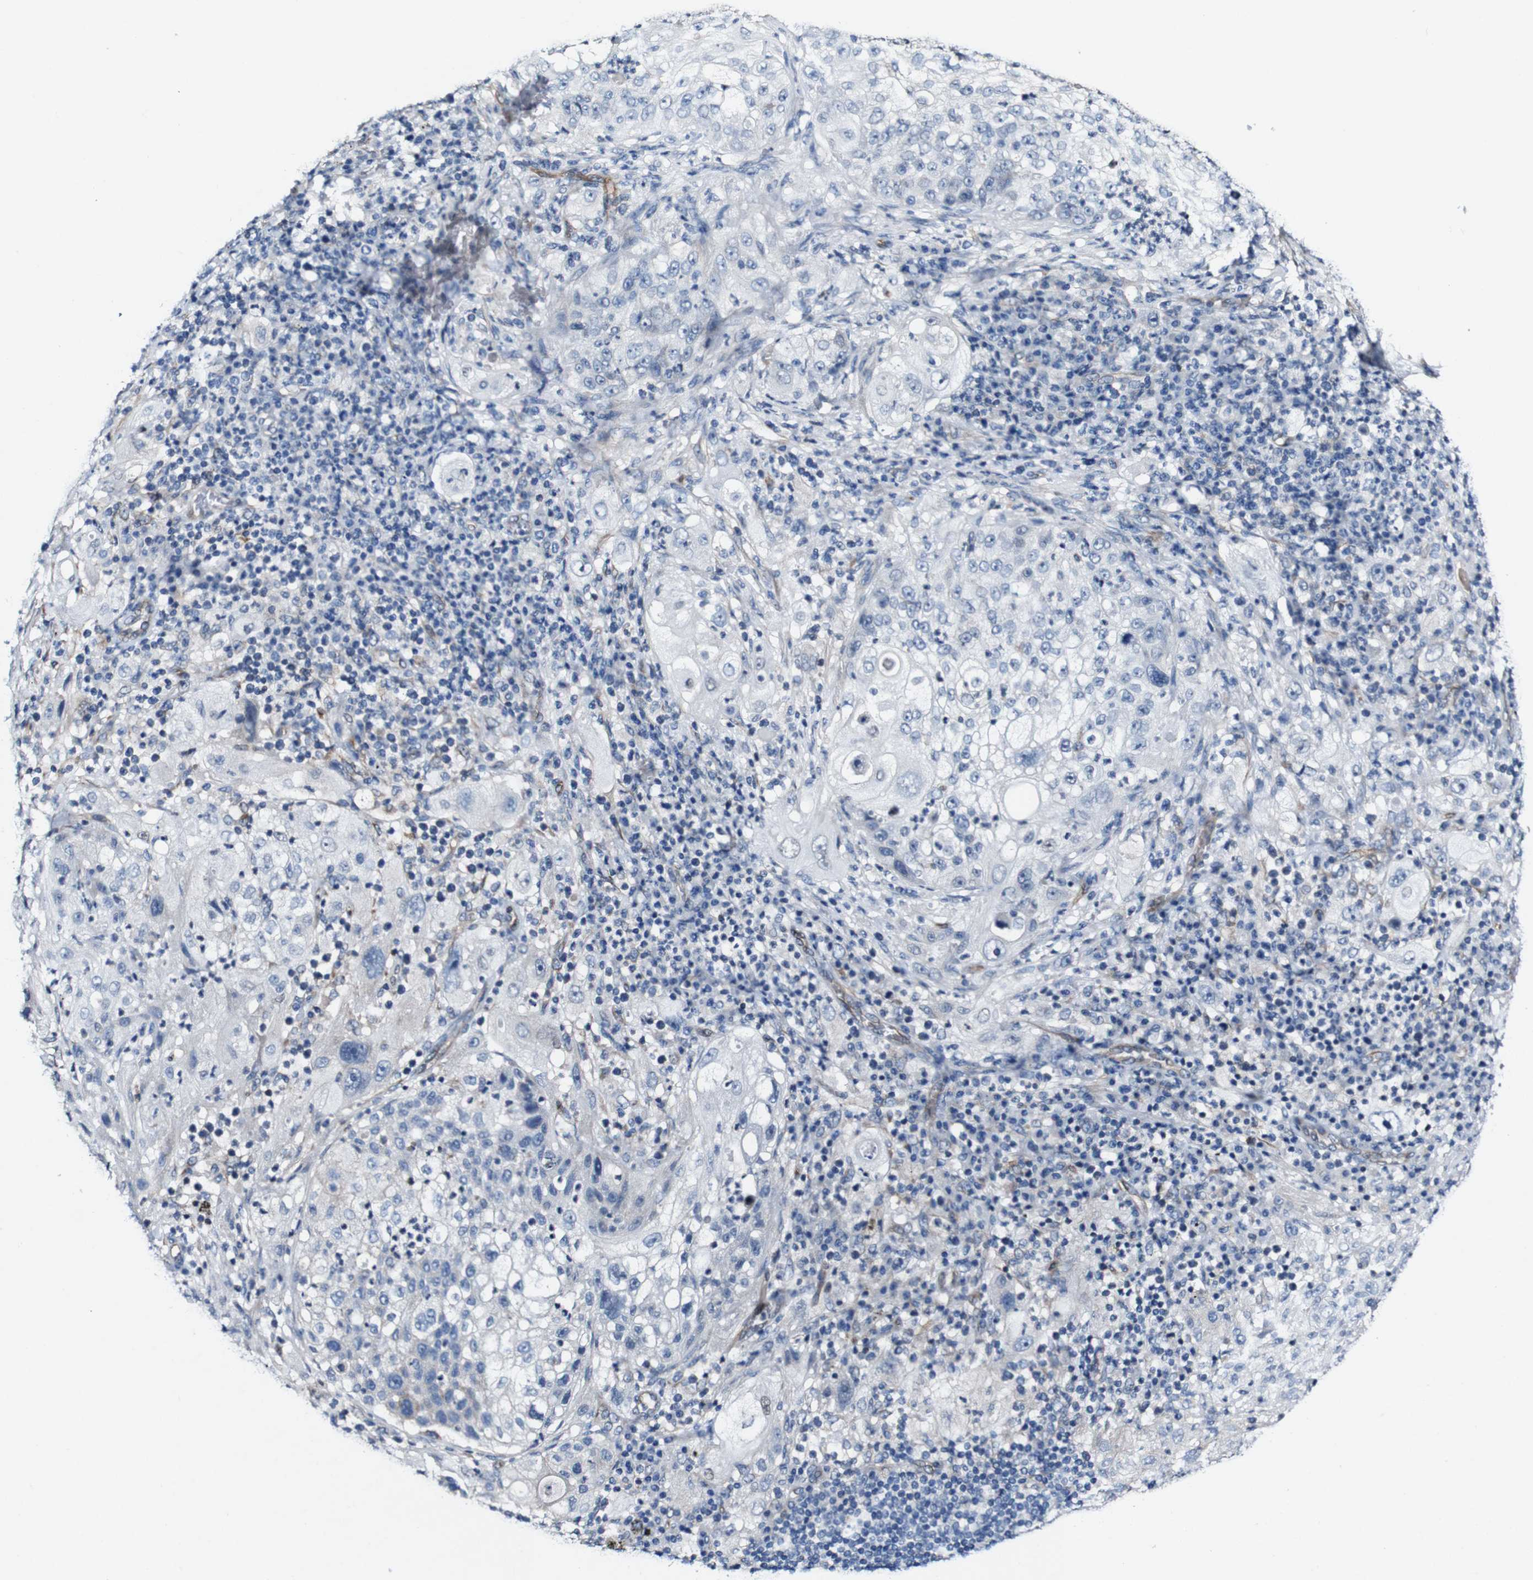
{"staining": {"intensity": "negative", "quantity": "none", "location": "none"}, "tissue": "lung cancer", "cell_type": "Tumor cells", "image_type": "cancer", "snomed": [{"axis": "morphology", "description": "Inflammation, NOS"}, {"axis": "morphology", "description": "Squamous cell carcinoma, NOS"}, {"axis": "topography", "description": "Lymph node"}, {"axis": "topography", "description": "Soft tissue"}, {"axis": "topography", "description": "Lung"}], "caption": "Lung cancer stained for a protein using immunohistochemistry (IHC) demonstrates no positivity tumor cells.", "gene": "GRAMD1A", "patient": {"sex": "male", "age": 66}}